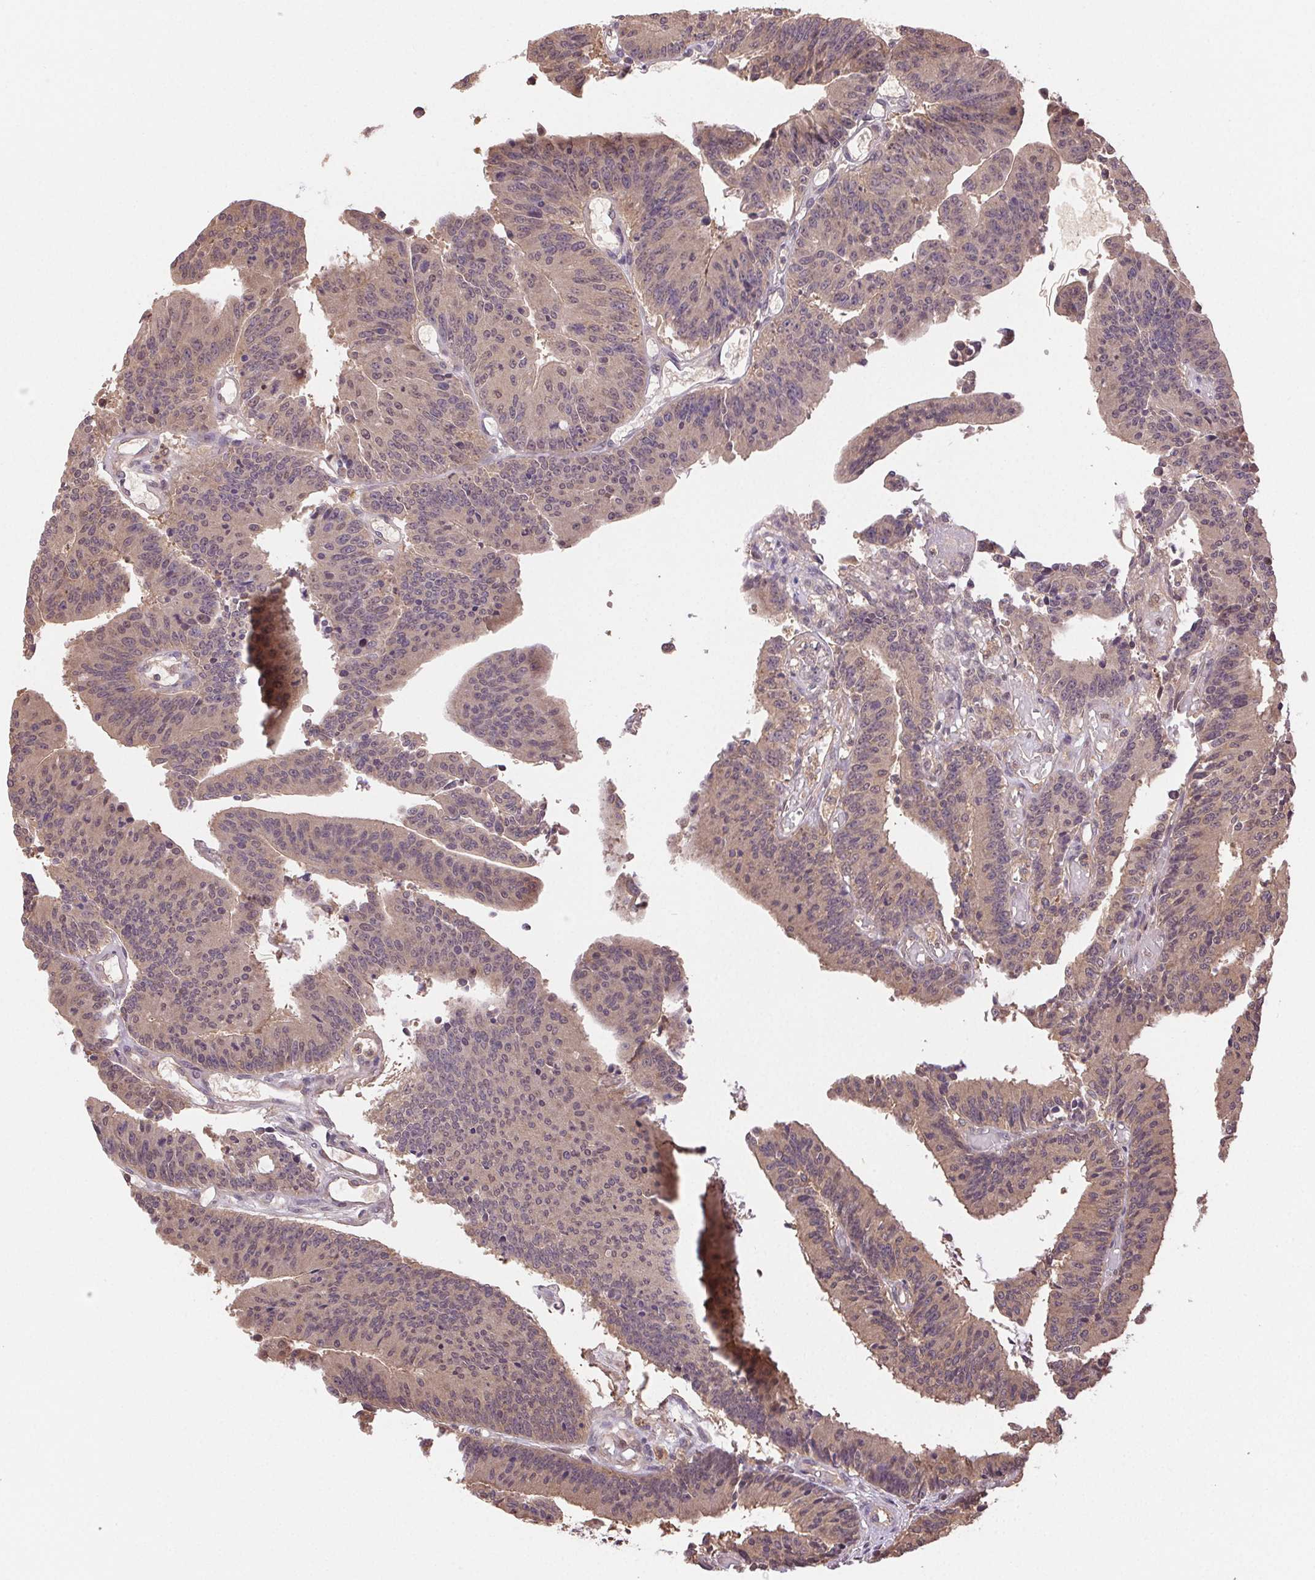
{"staining": {"intensity": "weak", "quantity": "25%-75%", "location": "cytoplasmic/membranous"}, "tissue": "colorectal cancer", "cell_type": "Tumor cells", "image_type": "cancer", "snomed": [{"axis": "morphology", "description": "Adenocarcinoma, NOS"}, {"axis": "topography", "description": "Colon"}], "caption": "A brown stain highlights weak cytoplasmic/membranous positivity of a protein in human colorectal adenocarcinoma tumor cells.", "gene": "GDI2", "patient": {"sex": "female", "age": 78}}